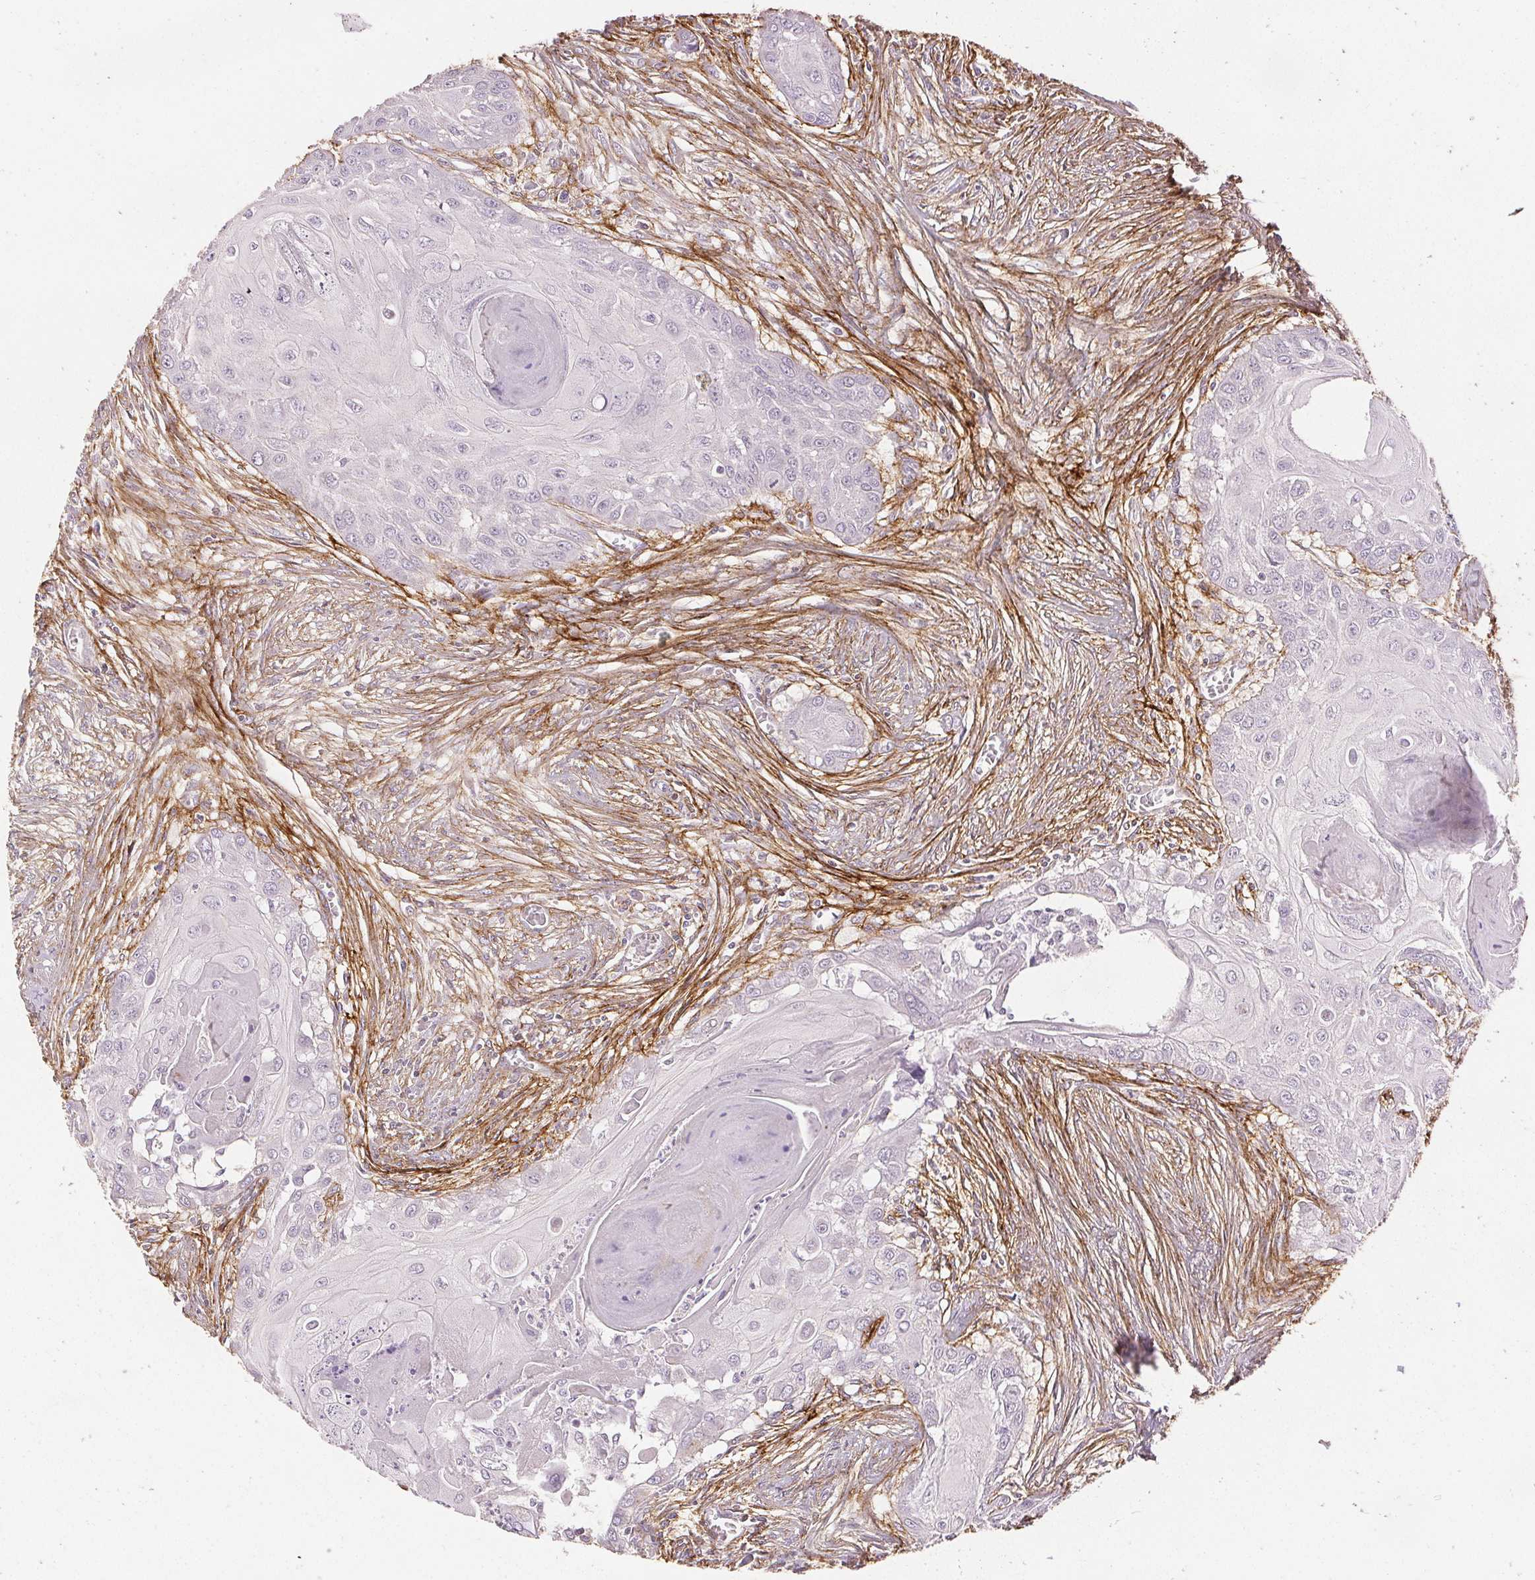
{"staining": {"intensity": "negative", "quantity": "none", "location": "none"}, "tissue": "head and neck cancer", "cell_type": "Tumor cells", "image_type": "cancer", "snomed": [{"axis": "morphology", "description": "Squamous cell carcinoma, NOS"}, {"axis": "topography", "description": "Oral tissue"}, {"axis": "topography", "description": "Head-Neck"}], "caption": "Tumor cells show no significant expression in head and neck cancer.", "gene": "FBN1", "patient": {"sex": "male", "age": 71}}